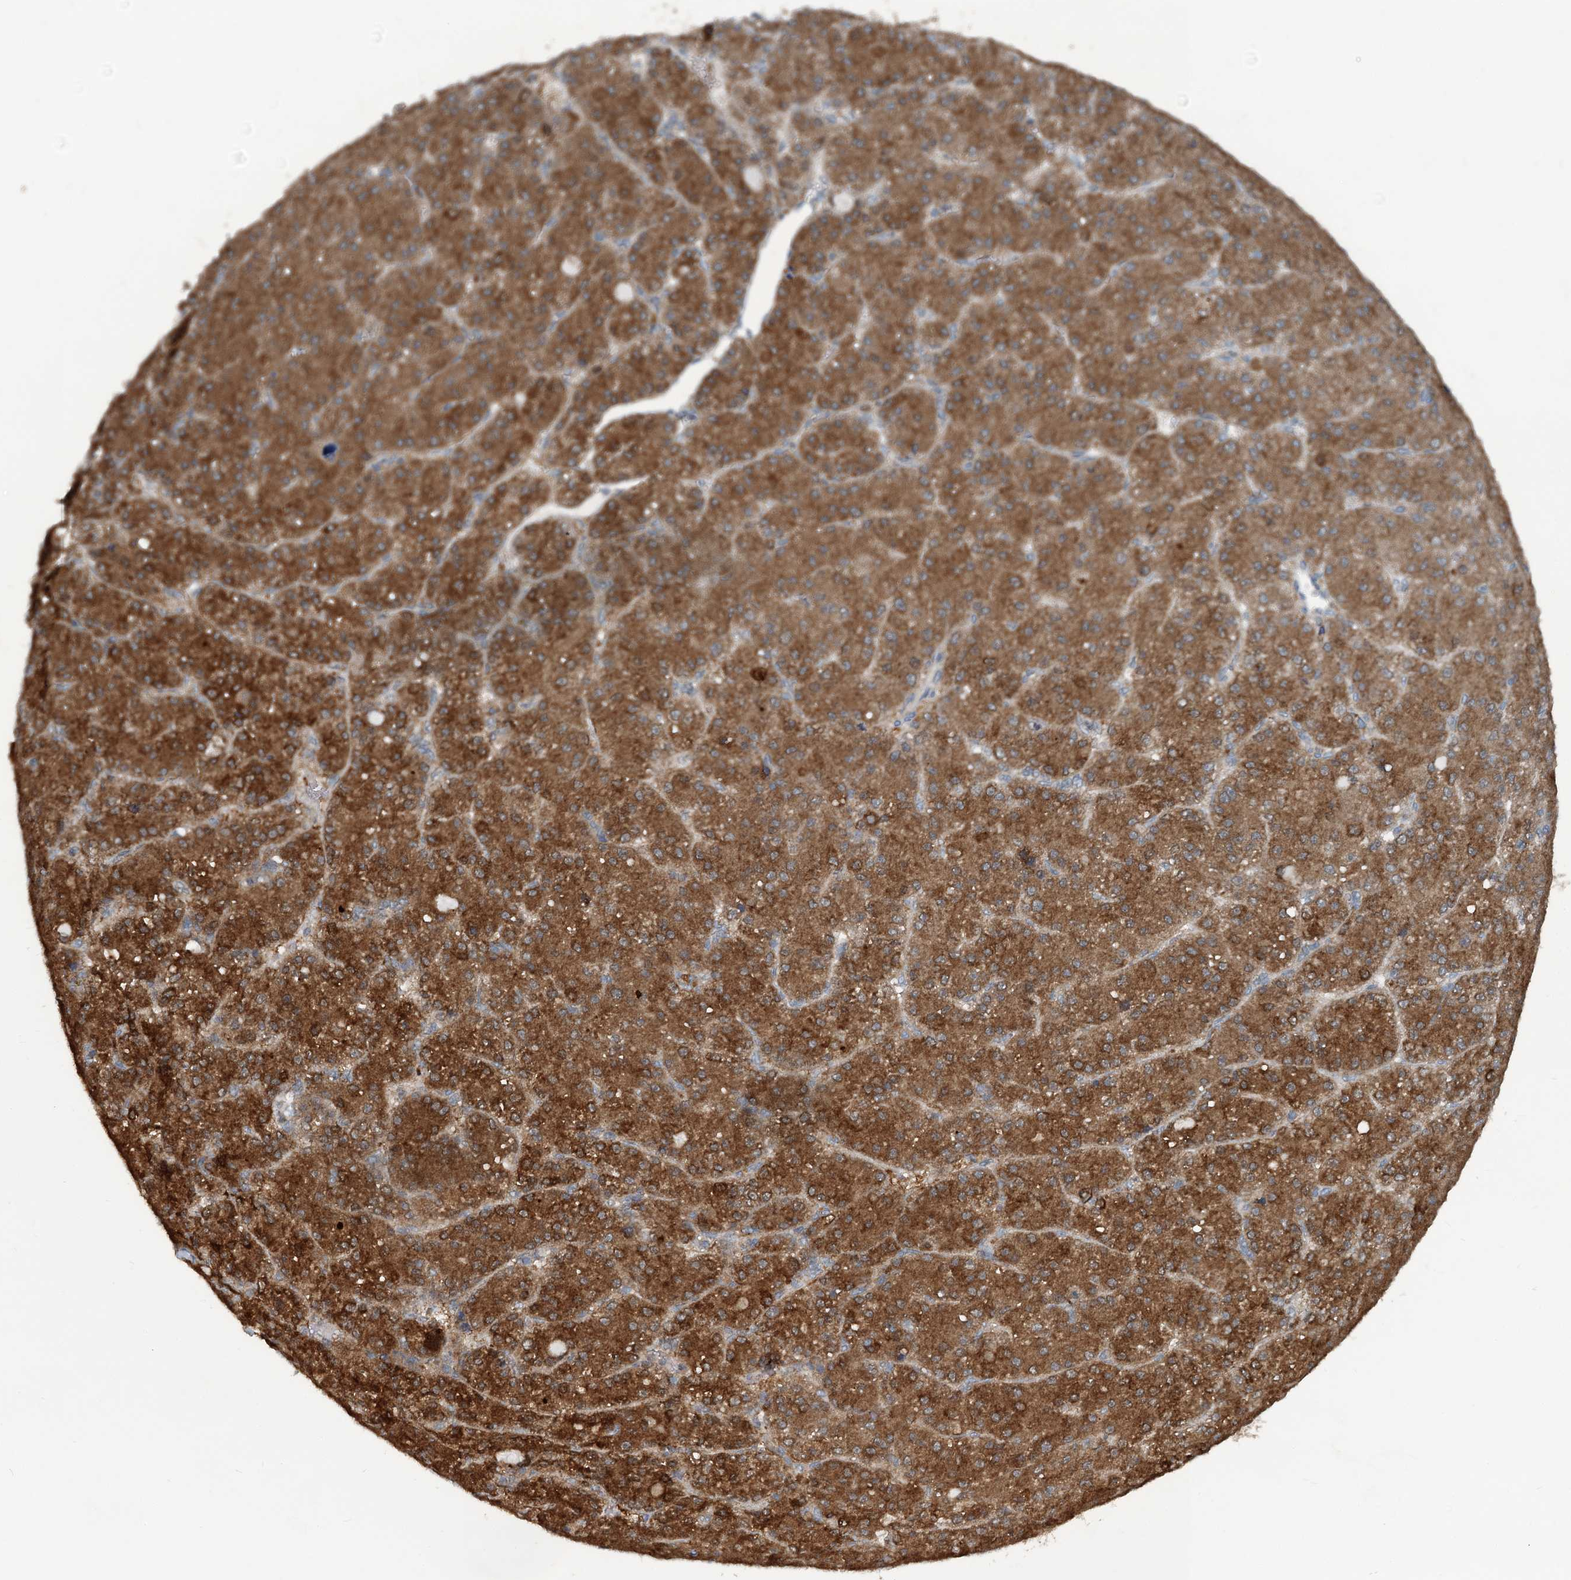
{"staining": {"intensity": "strong", "quantity": ">75%", "location": "cytoplasmic/membranous"}, "tissue": "liver cancer", "cell_type": "Tumor cells", "image_type": "cancer", "snomed": [{"axis": "morphology", "description": "Carcinoma, Hepatocellular, NOS"}, {"axis": "topography", "description": "Liver"}], "caption": "This is a micrograph of IHC staining of hepatocellular carcinoma (liver), which shows strong expression in the cytoplasmic/membranous of tumor cells.", "gene": "GCLM", "patient": {"sex": "male", "age": 67}}